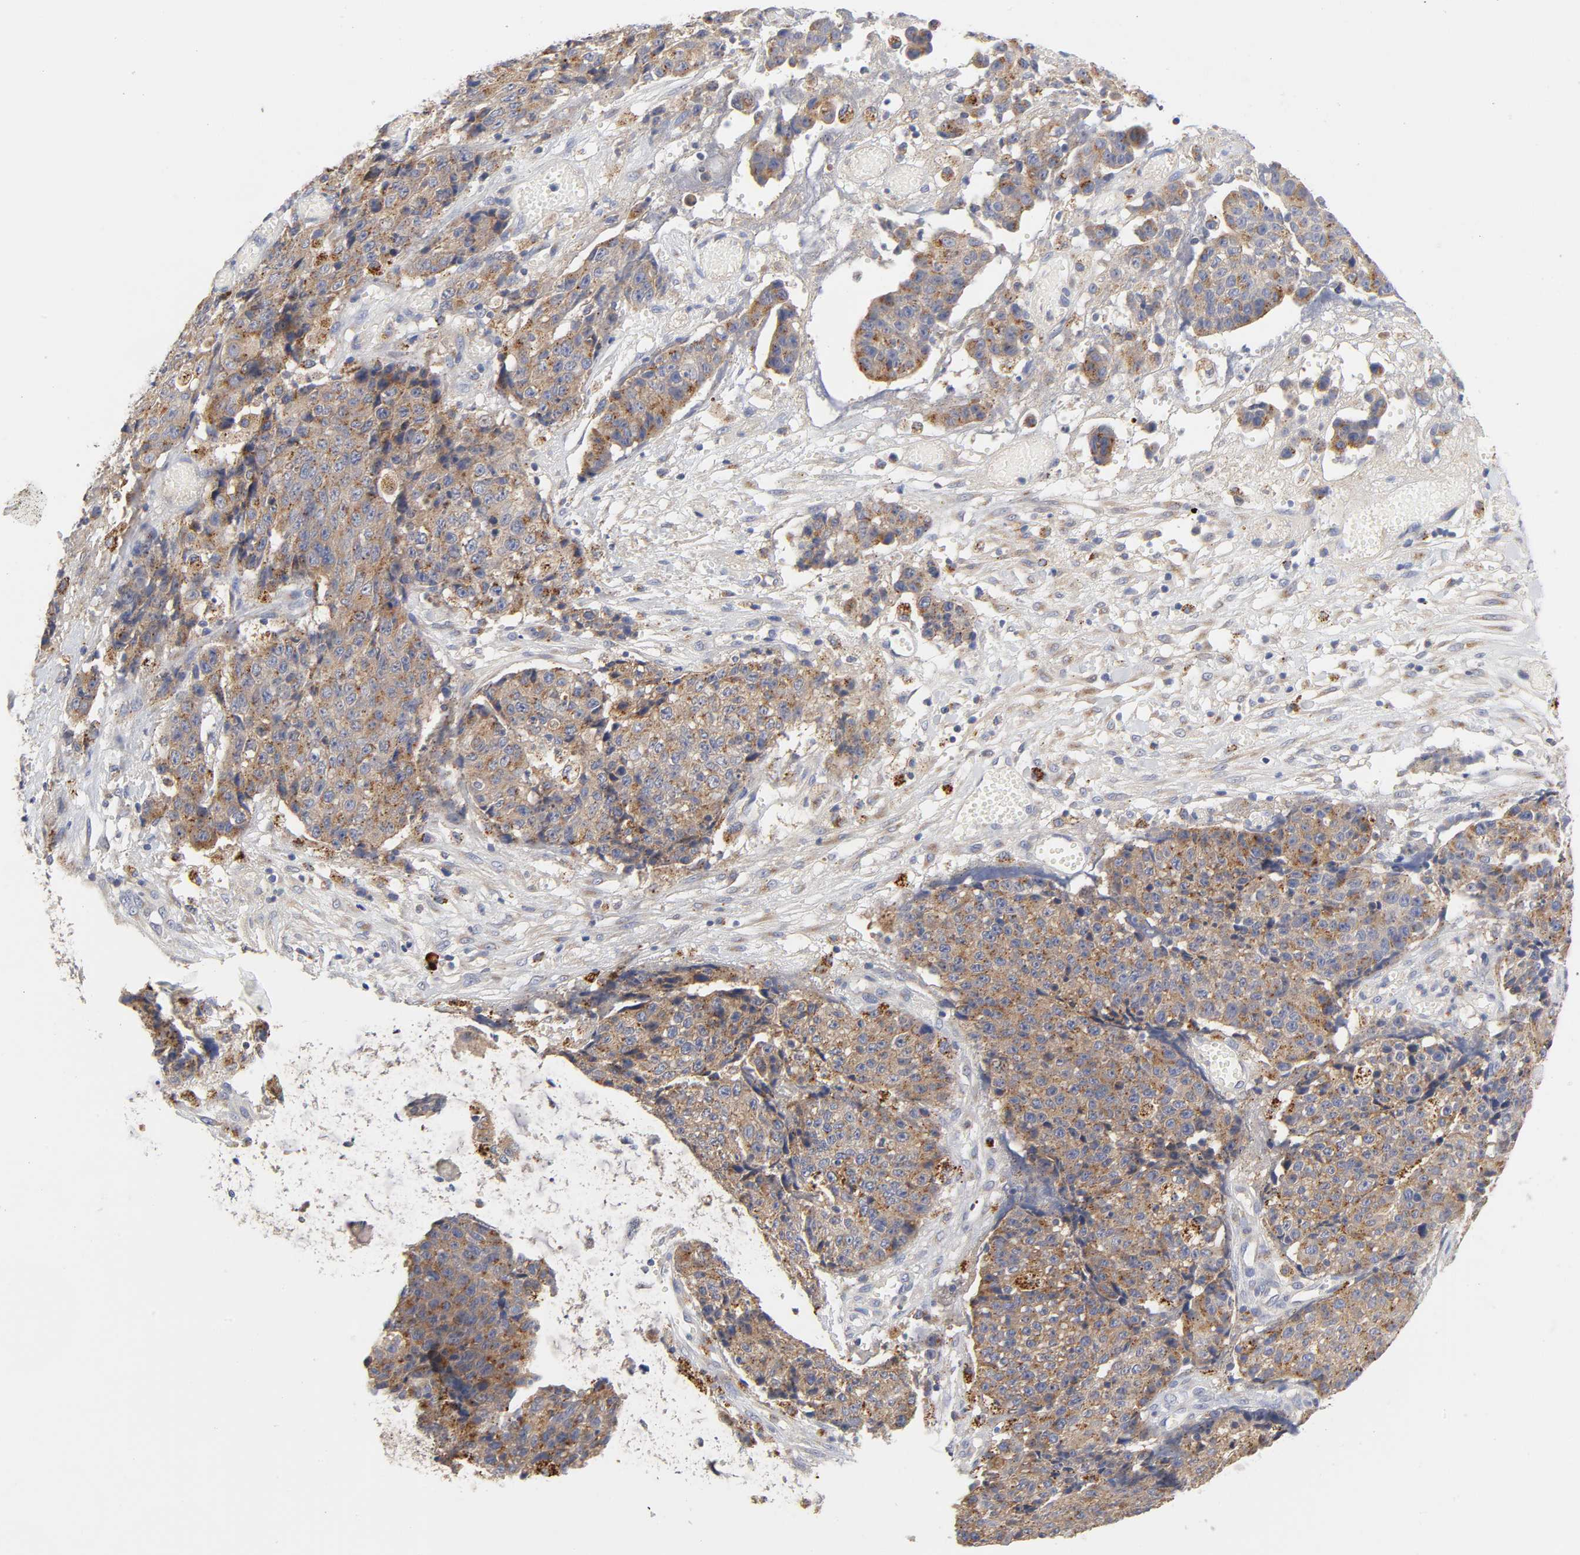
{"staining": {"intensity": "moderate", "quantity": ">75%", "location": "cytoplasmic/membranous"}, "tissue": "ovarian cancer", "cell_type": "Tumor cells", "image_type": "cancer", "snomed": [{"axis": "morphology", "description": "Carcinoma, endometroid"}, {"axis": "topography", "description": "Ovary"}], "caption": "About >75% of tumor cells in human ovarian cancer show moderate cytoplasmic/membranous protein positivity as visualized by brown immunohistochemical staining.", "gene": "C17orf75", "patient": {"sex": "female", "age": 42}}